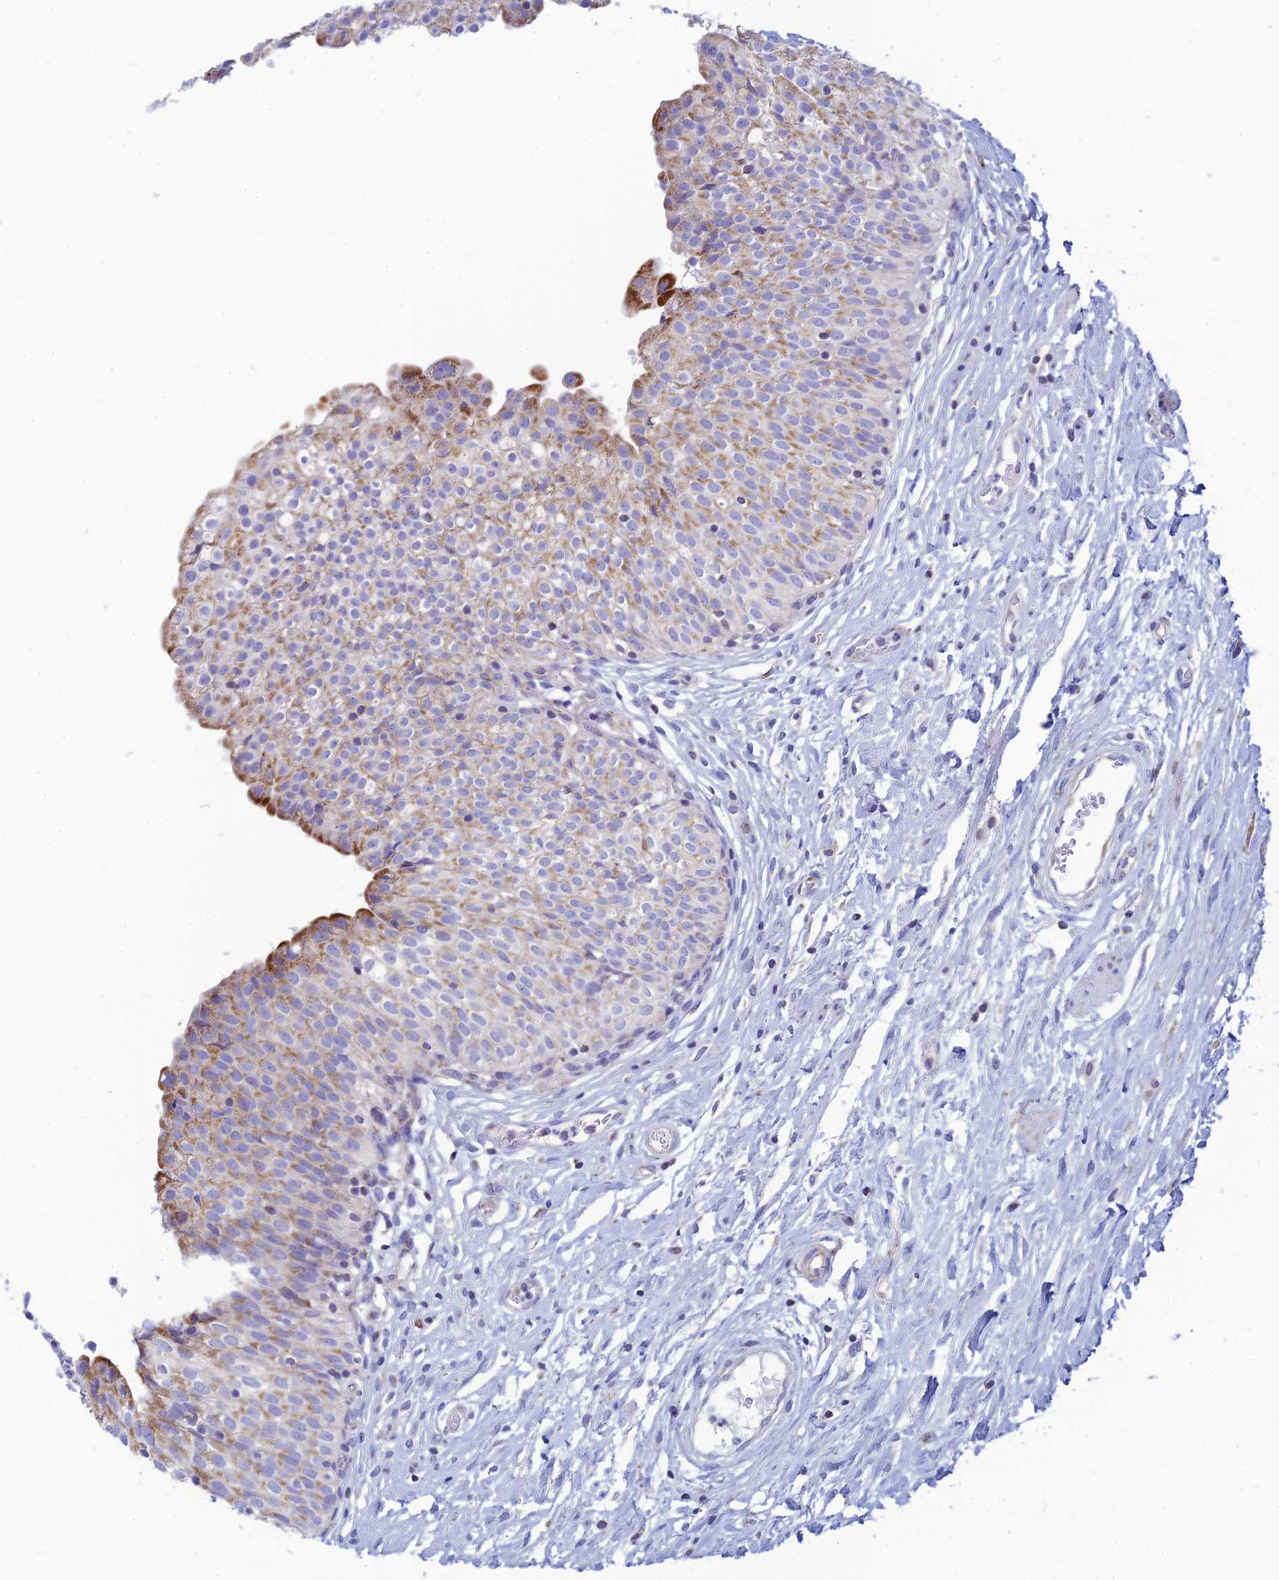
{"staining": {"intensity": "moderate", "quantity": "<25%", "location": "cytoplasmic/membranous"}, "tissue": "urinary bladder", "cell_type": "Urothelial cells", "image_type": "normal", "snomed": [{"axis": "morphology", "description": "Normal tissue, NOS"}, {"axis": "topography", "description": "Urinary bladder"}], "caption": "This micrograph demonstrates IHC staining of benign urinary bladder, with low moderate cytoplasmic/membranous staining in approximately <25% of urothelial cells.", "gene": "PACC1", "patient": {"sex": "male", "age": 55}}